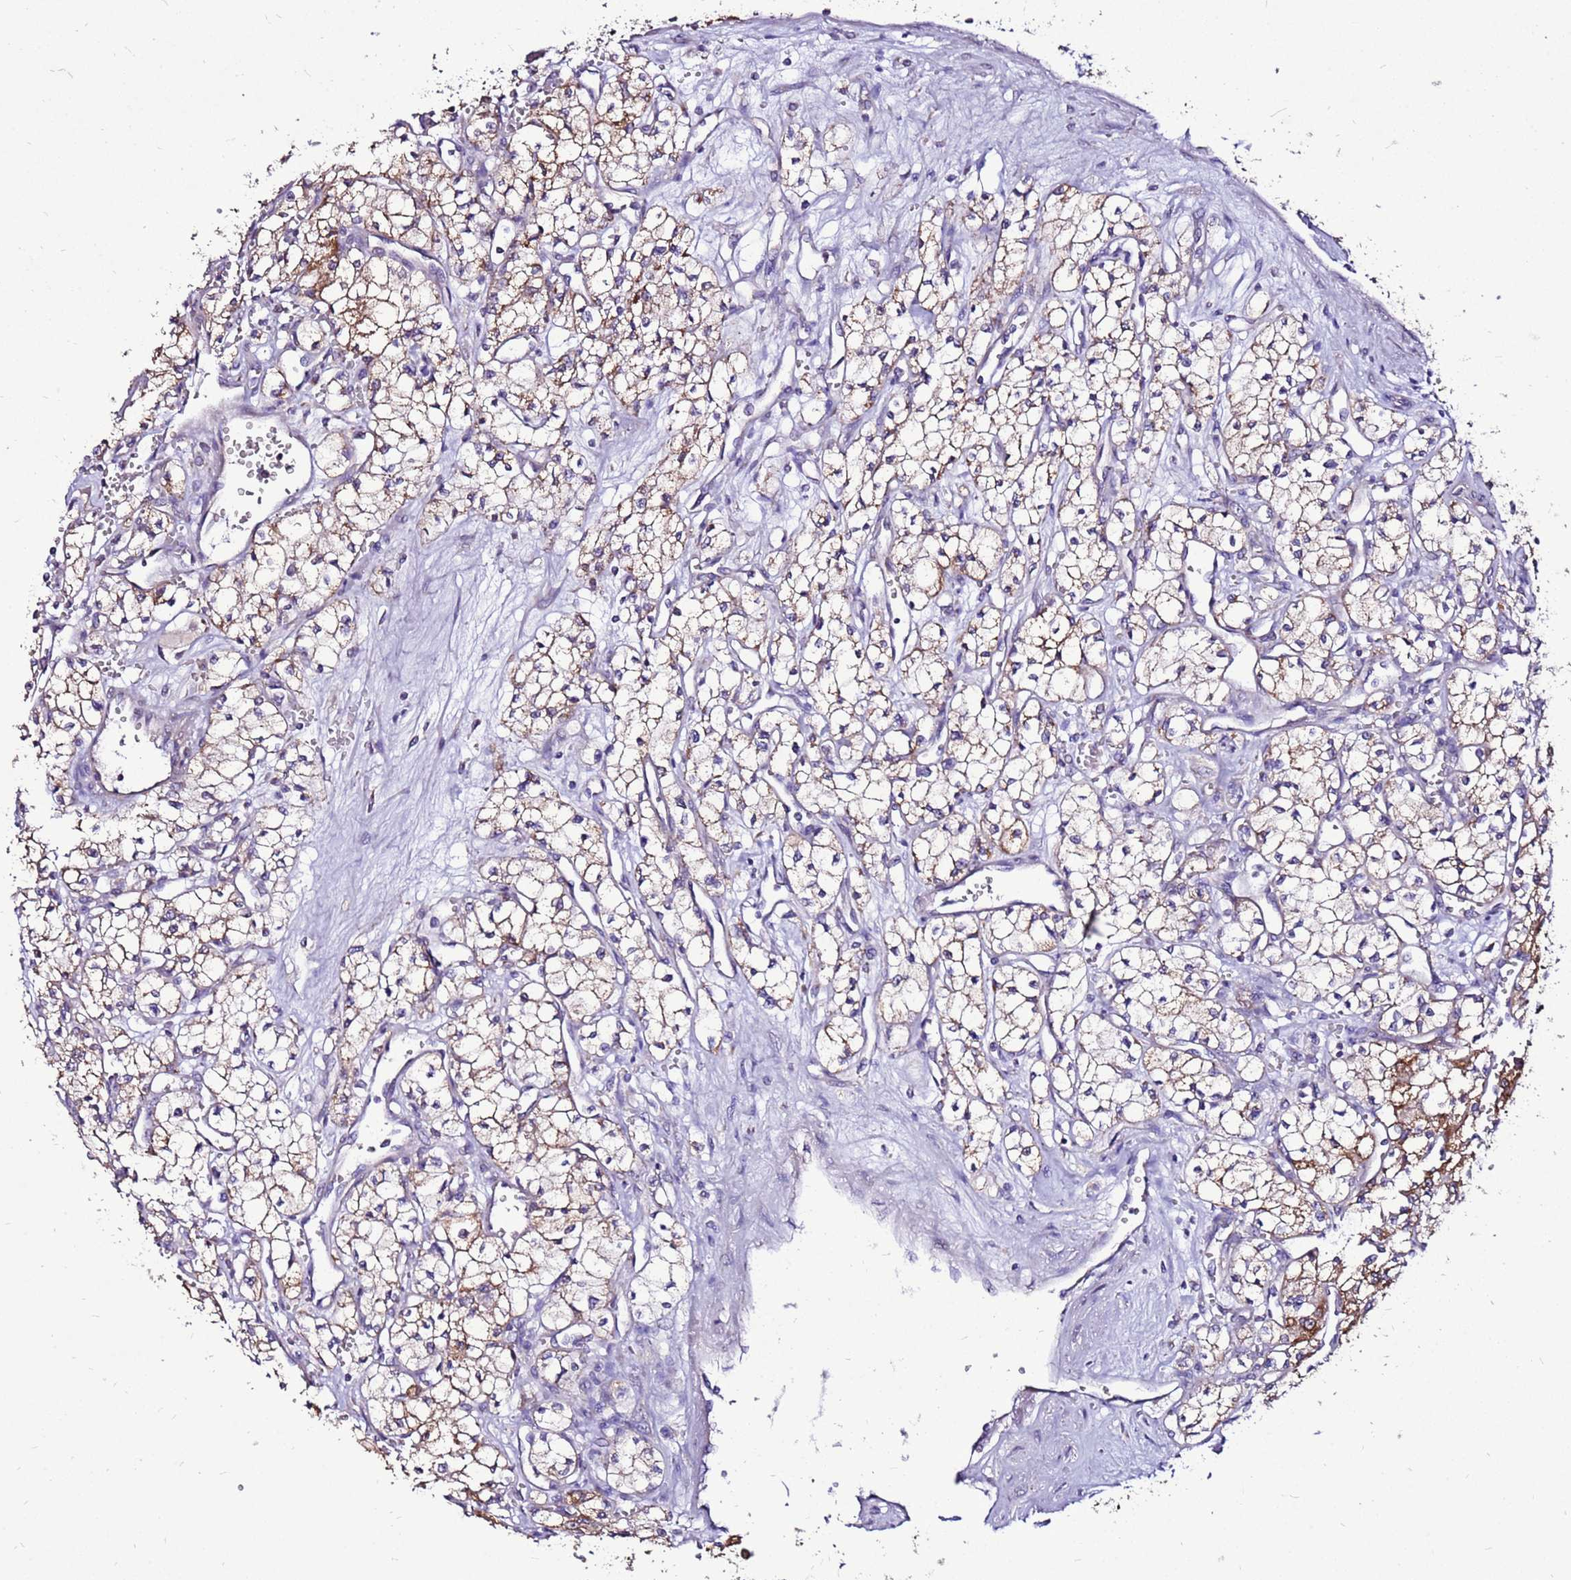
{"staining": {"intensity": "moderate", "quantity": ">75%", "location": "cytoplasmic/membranous"}, "tissue": "renal cancer", "cell_type": "Tumor cells", "image_type": "cancer", "snomed": [{"axis": "morphology", "description": "Adenocarcinoma, NOS"}, {"axis": "topography", "description": "Kidney"}], "caption": "Renal adenocarcinoma stained with a protein marker exhibits moderate staining in tumor cells.", "gene": "TMEM106C", "patient": {"sex": "male", "age": 59}}